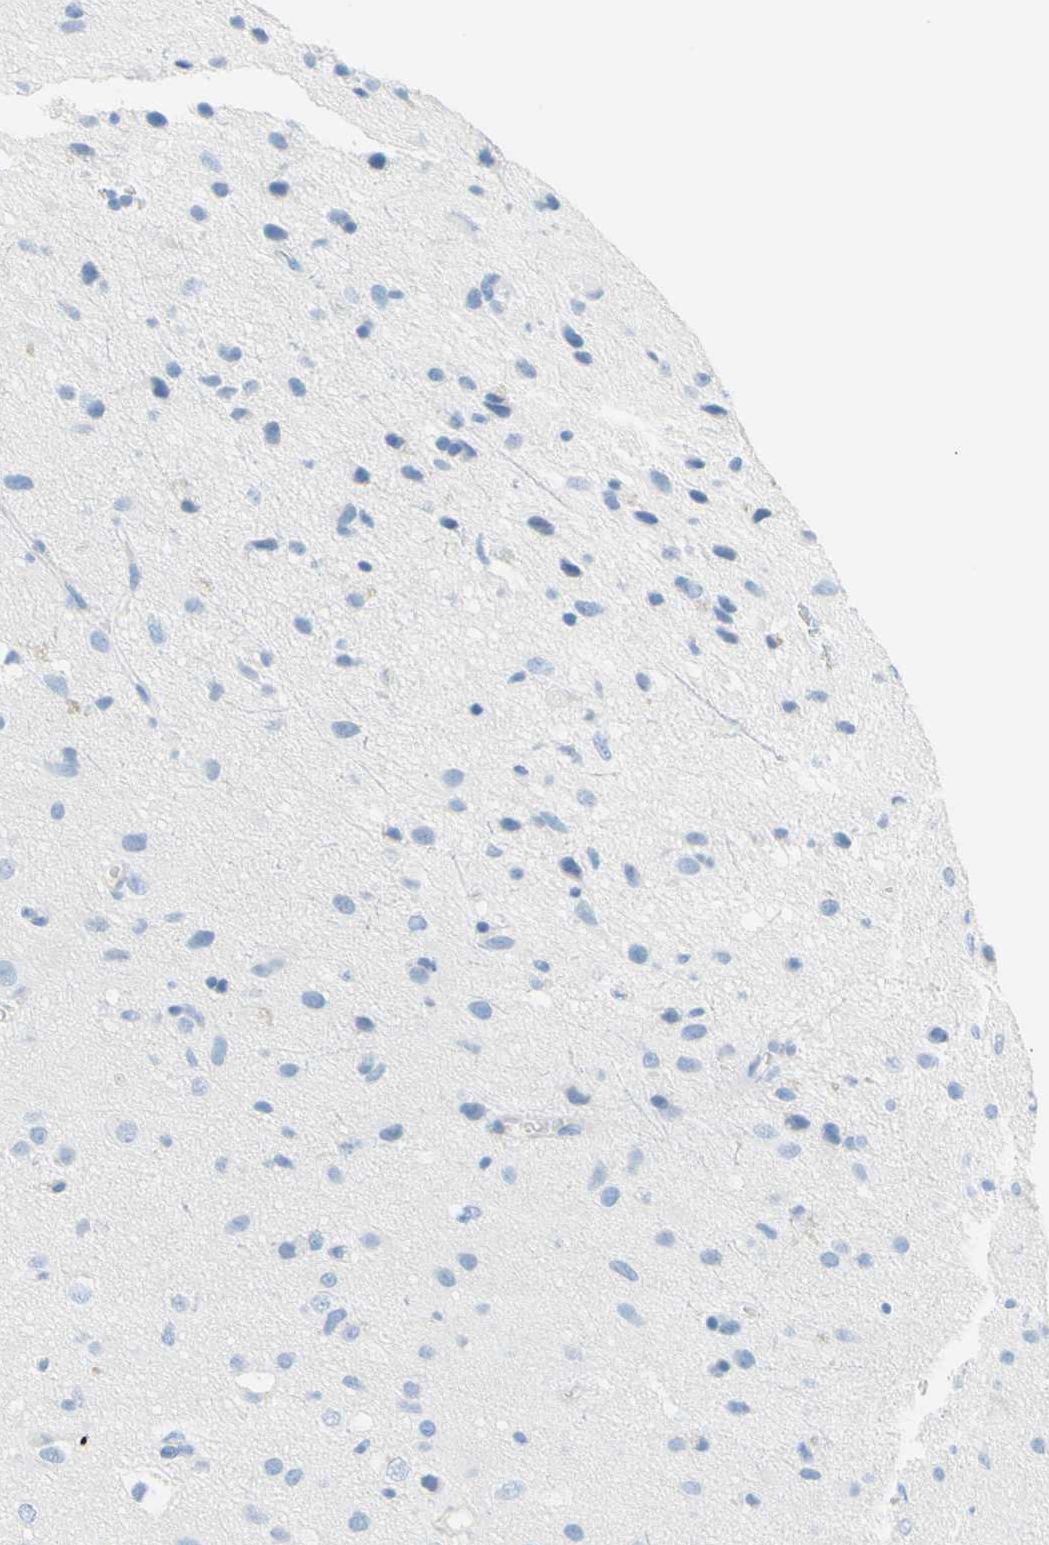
{"staining": {"intensity": "negative", "quantity": "none", "location": "none"}, "tissue": "glioma", "cell_type": "Tumor cells", "image_type": "cancer", "snomed": [{"axis": "morphology", "description": "Glioma, malignant, Low grade"}, {"axis": "topography", "description": "Brain"}], "caption": "An immunohistochemistry photomicrograph of glioma is shown. There is no staining in tumor cells of glioma. Brightfield microscopy of IHC stained with DAB (brown) and hematoxylin (blue), captured at high magnification.", "gene": "IL6ST", "patient": {"sex": "male", "age": 77}}